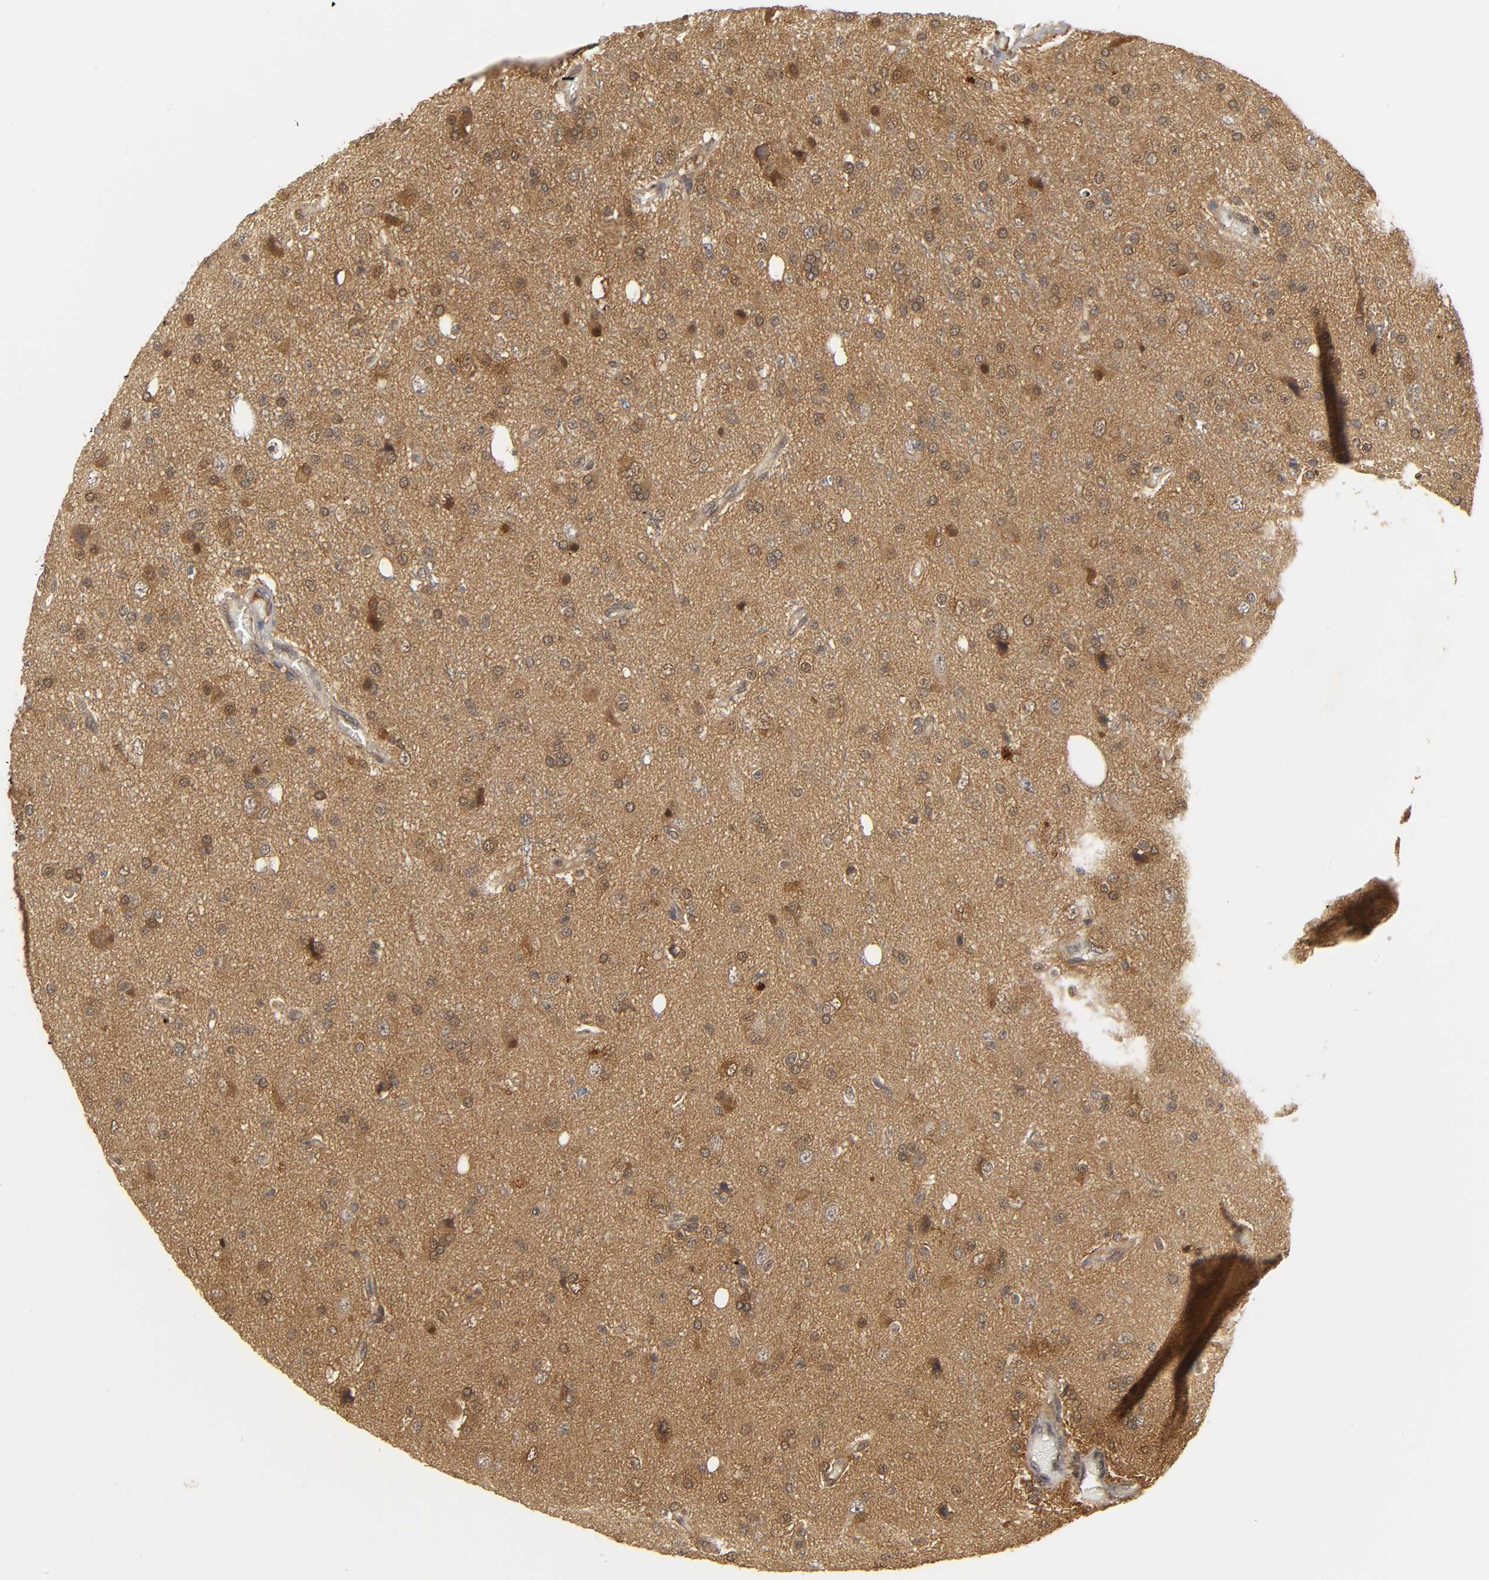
{"staining": {"intensity": "moderate", "quantity": ">75%", "location": "cytoplasmic/membranous"}, "tissue": "glioma", "cell_type": "Tumor cells", "image_type": "cancer", "snomed": [{"axis": "morphology", "description": "Glioma, malignant, High grade"}, {"axis": "topography", "description": "Brain"}], "caption": "This is a photomicrograph of IHC staining of malignant glioma (high-grade), which shows moderate positivity in the cytoplasmic/membranous of tumor cells.", "gene": "PARK7", "patient": {"sex": "male", "age": 47}}